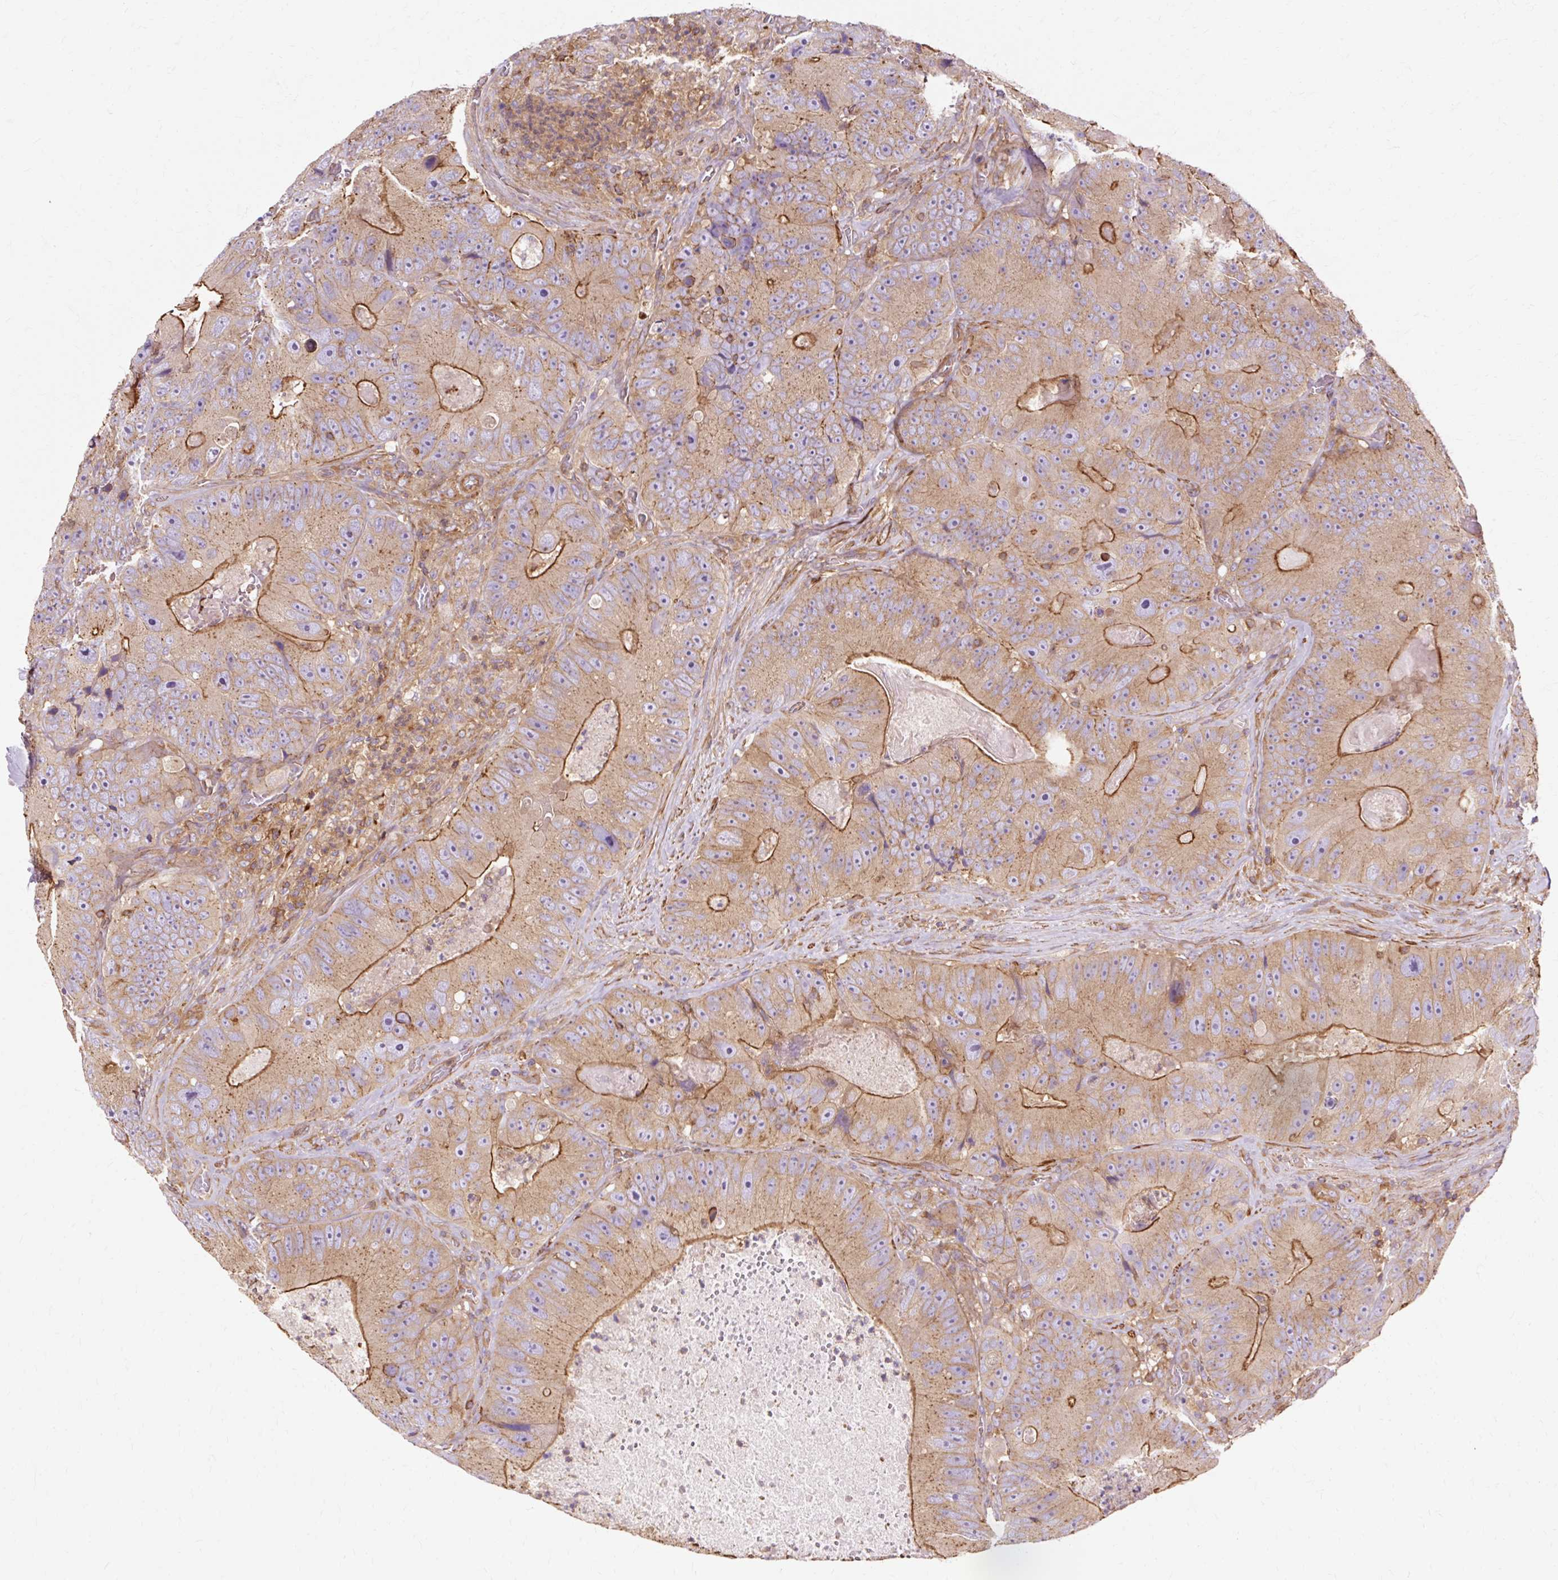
{"staining": {"intensity": "moderate", "quantity": "25%-75%", "location": "cytoplasmic/membranous"}, "tissue": "colorectal cancer", "cell_type": "Tumor cells", "image_type": "cancer", "snomed": [{"axis": "morphology", "description": "Adenocarcinoma, NOS"}, {"axis": "topography", "description": "Colon"}], "caption": "Colorectal cancer tissue shows moderate cytoplasmic/membranous expression in approximately 25%-75% of tumor cells (IHC, brightfield microscopy, high magnification).", "gene": "TBC1D2B", "patient": {"sex": "female", "age": 86}}